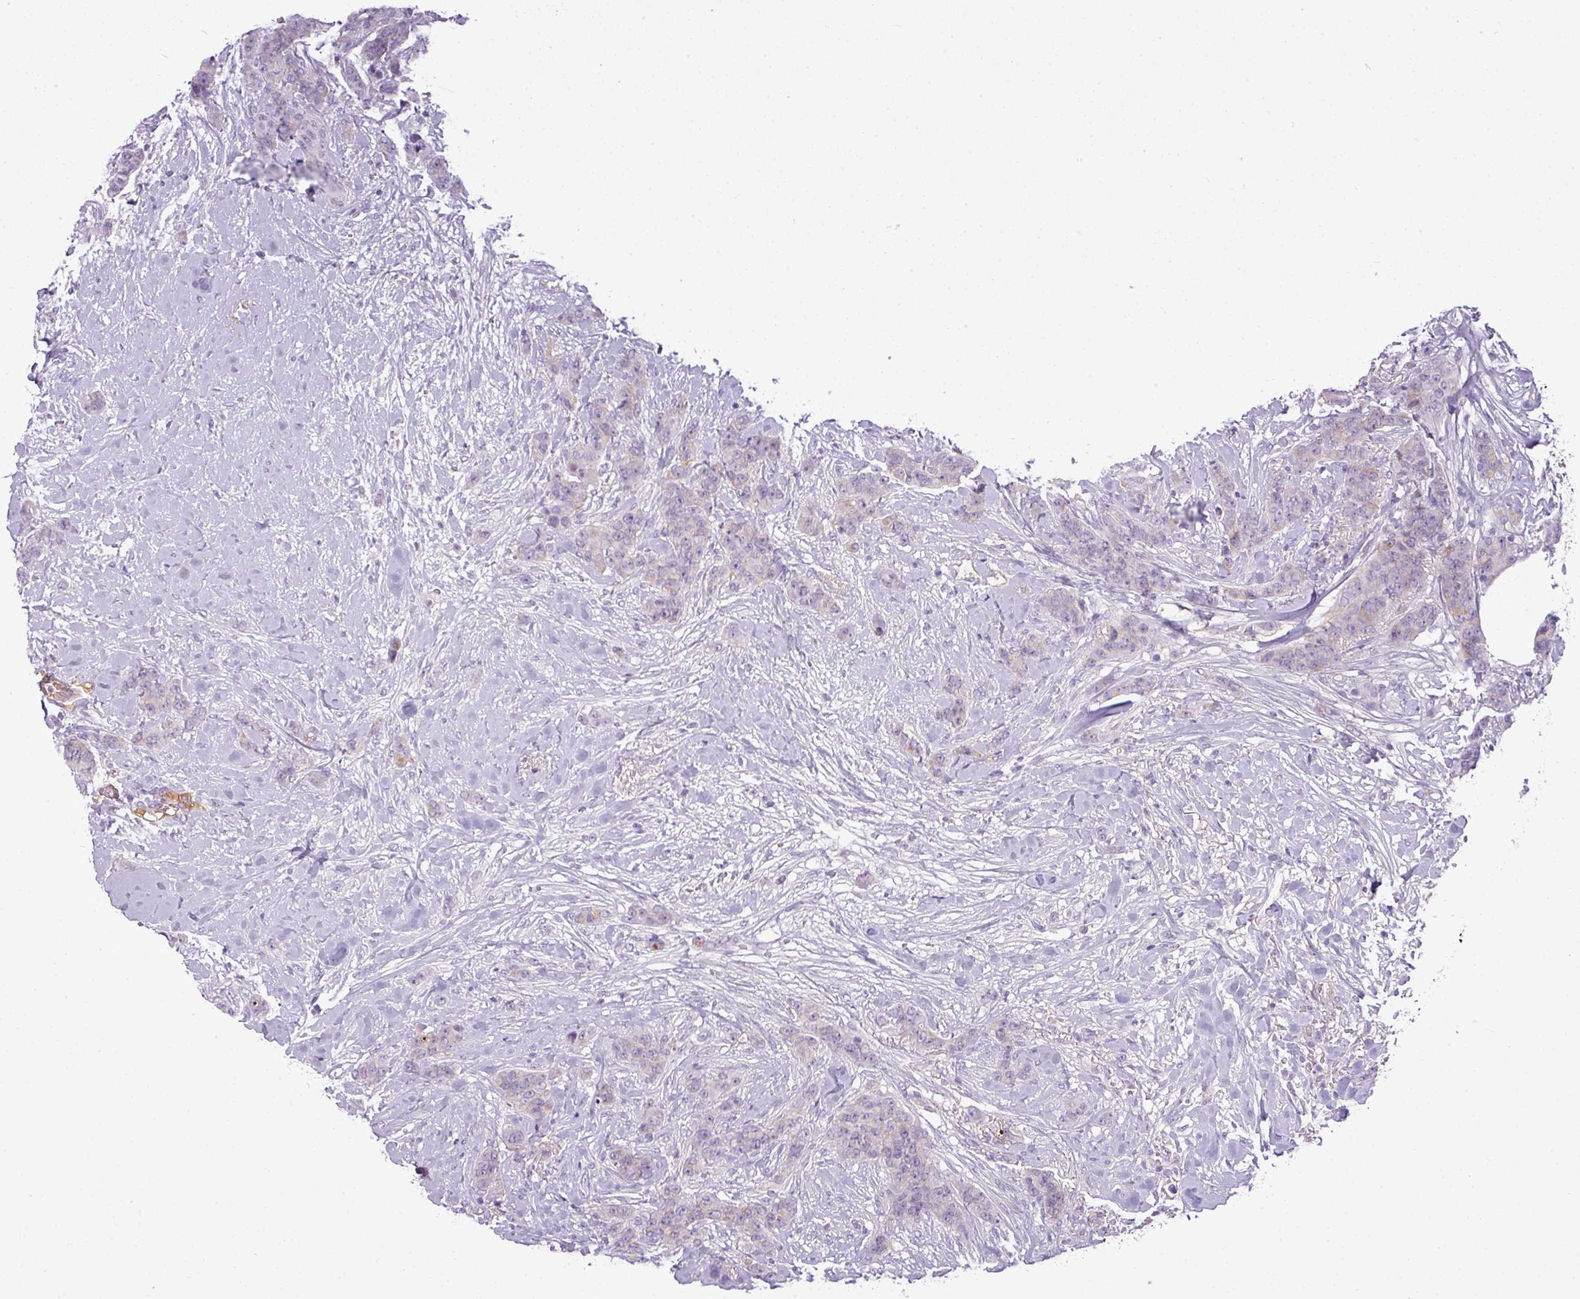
{"staining": {"intensity": "negative", "quantity": "none", "location": "none"}, "tissue": "breast cancer", "cell_type": "Tumor cells", "image_type": "cancer", "snomed": [{"axis": "morphology", "description": "Duct carcinoma"}, {"axis": "topography", "description": "Breast"}], "caption": "A histopathology image of breast cancer (infiltrating ductal carcinoma) stained for a protein displays no brown staining in tumor cells. (DAB (3,3'-diaminobenzidine) immunohistochemistry visualized using brightfield microscopy, high magnification).", "gene": "C4B", "patient": {"sex": "female", "age": 40}}